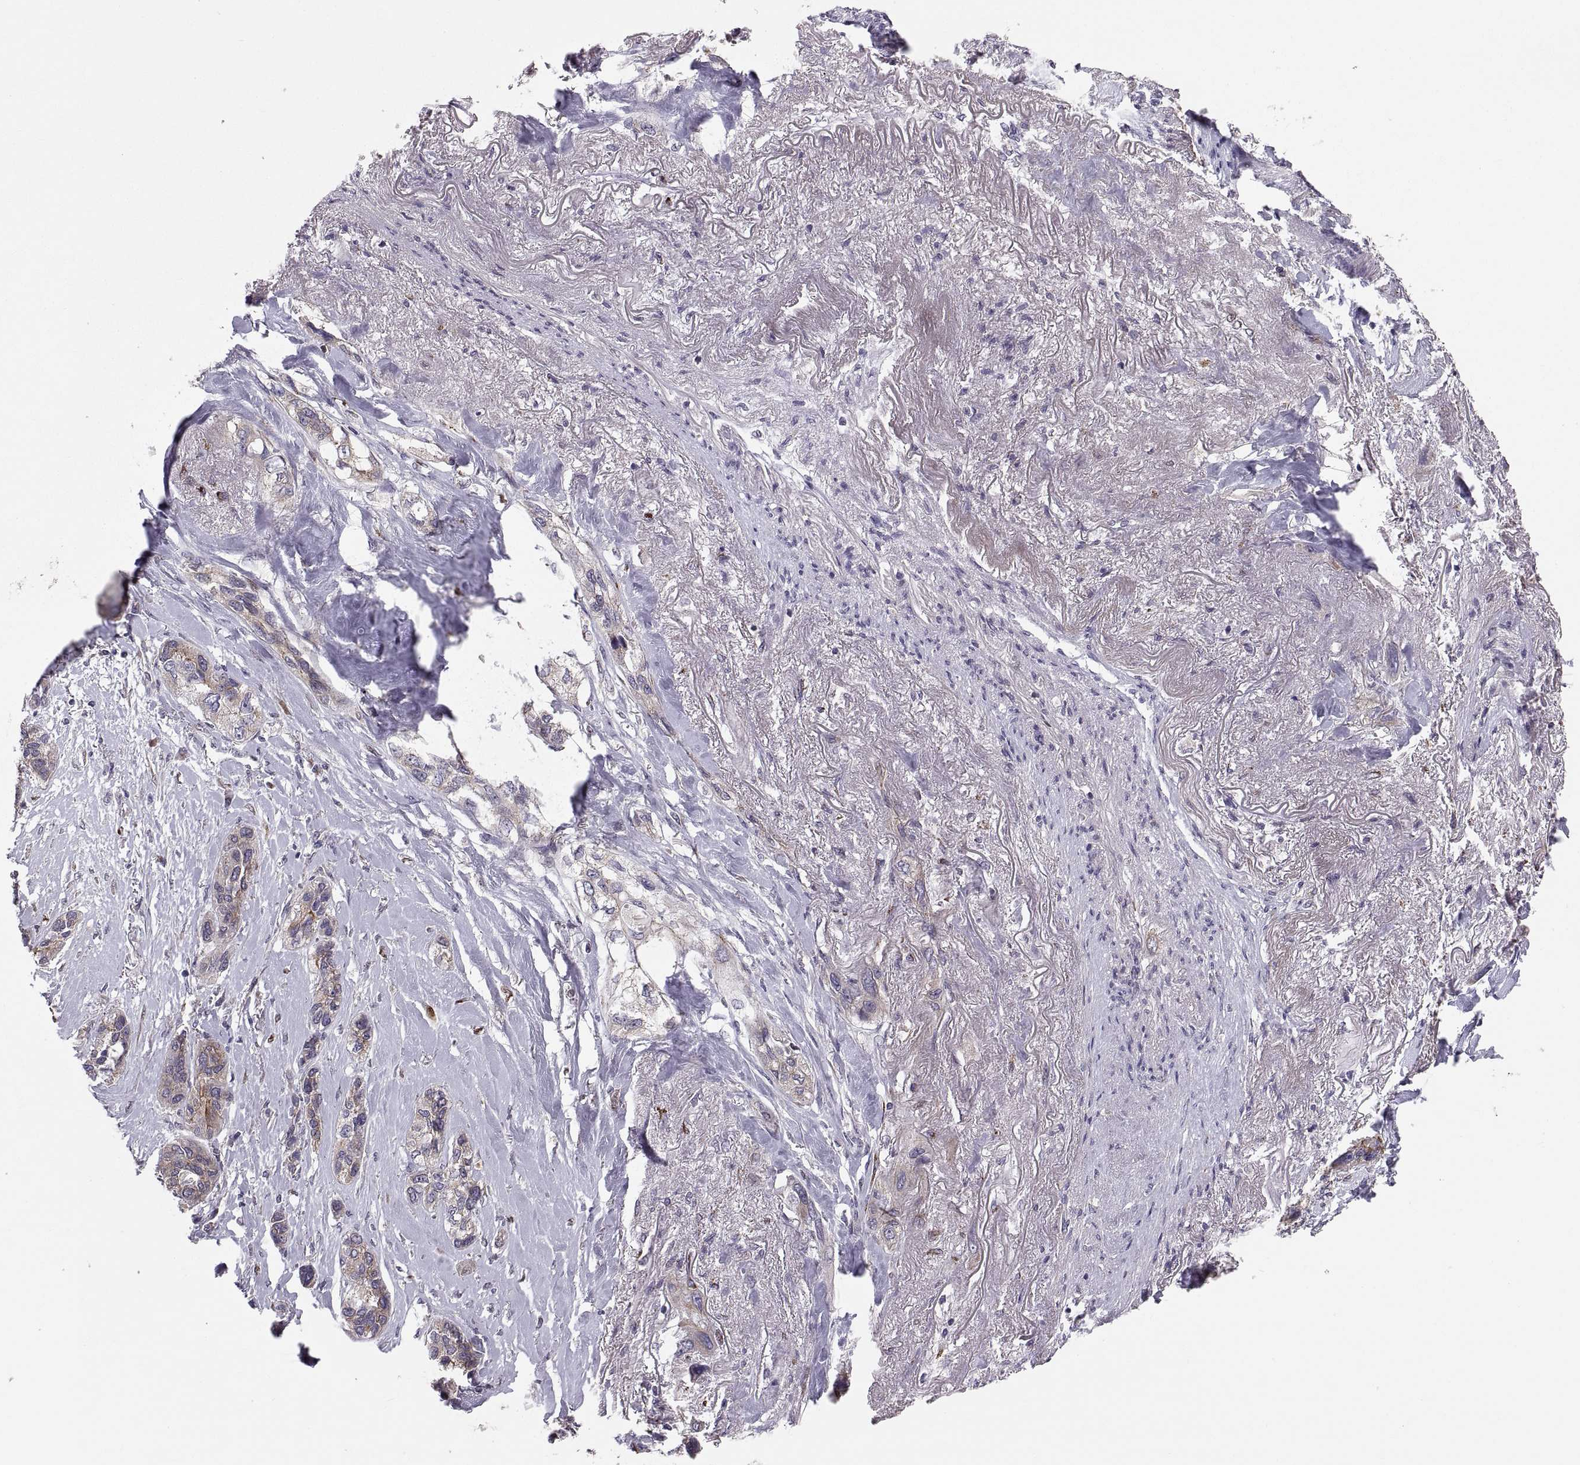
{"staining": {"intensity": "weak", "quantity": "25%-75%", "location": "cytoplasmic/membranous"}, "tissue": "lung cancer", "cell_type": "Tumor cells", "image_type": "cancer", "snomed": [{"axis": "morphology", "description": "Squamous cell carcinoma, NOS"}, {"axis": "topography", "description": "Lung"}], "caption": "Lung cancer tissue exhibits weak cytoplasmic/membranous staining in approximately 25%-75% of tumor cells, visualized by immunohistochemistry.", "gene": "TESC", "patient": {"sex": "female", "age": 70}}